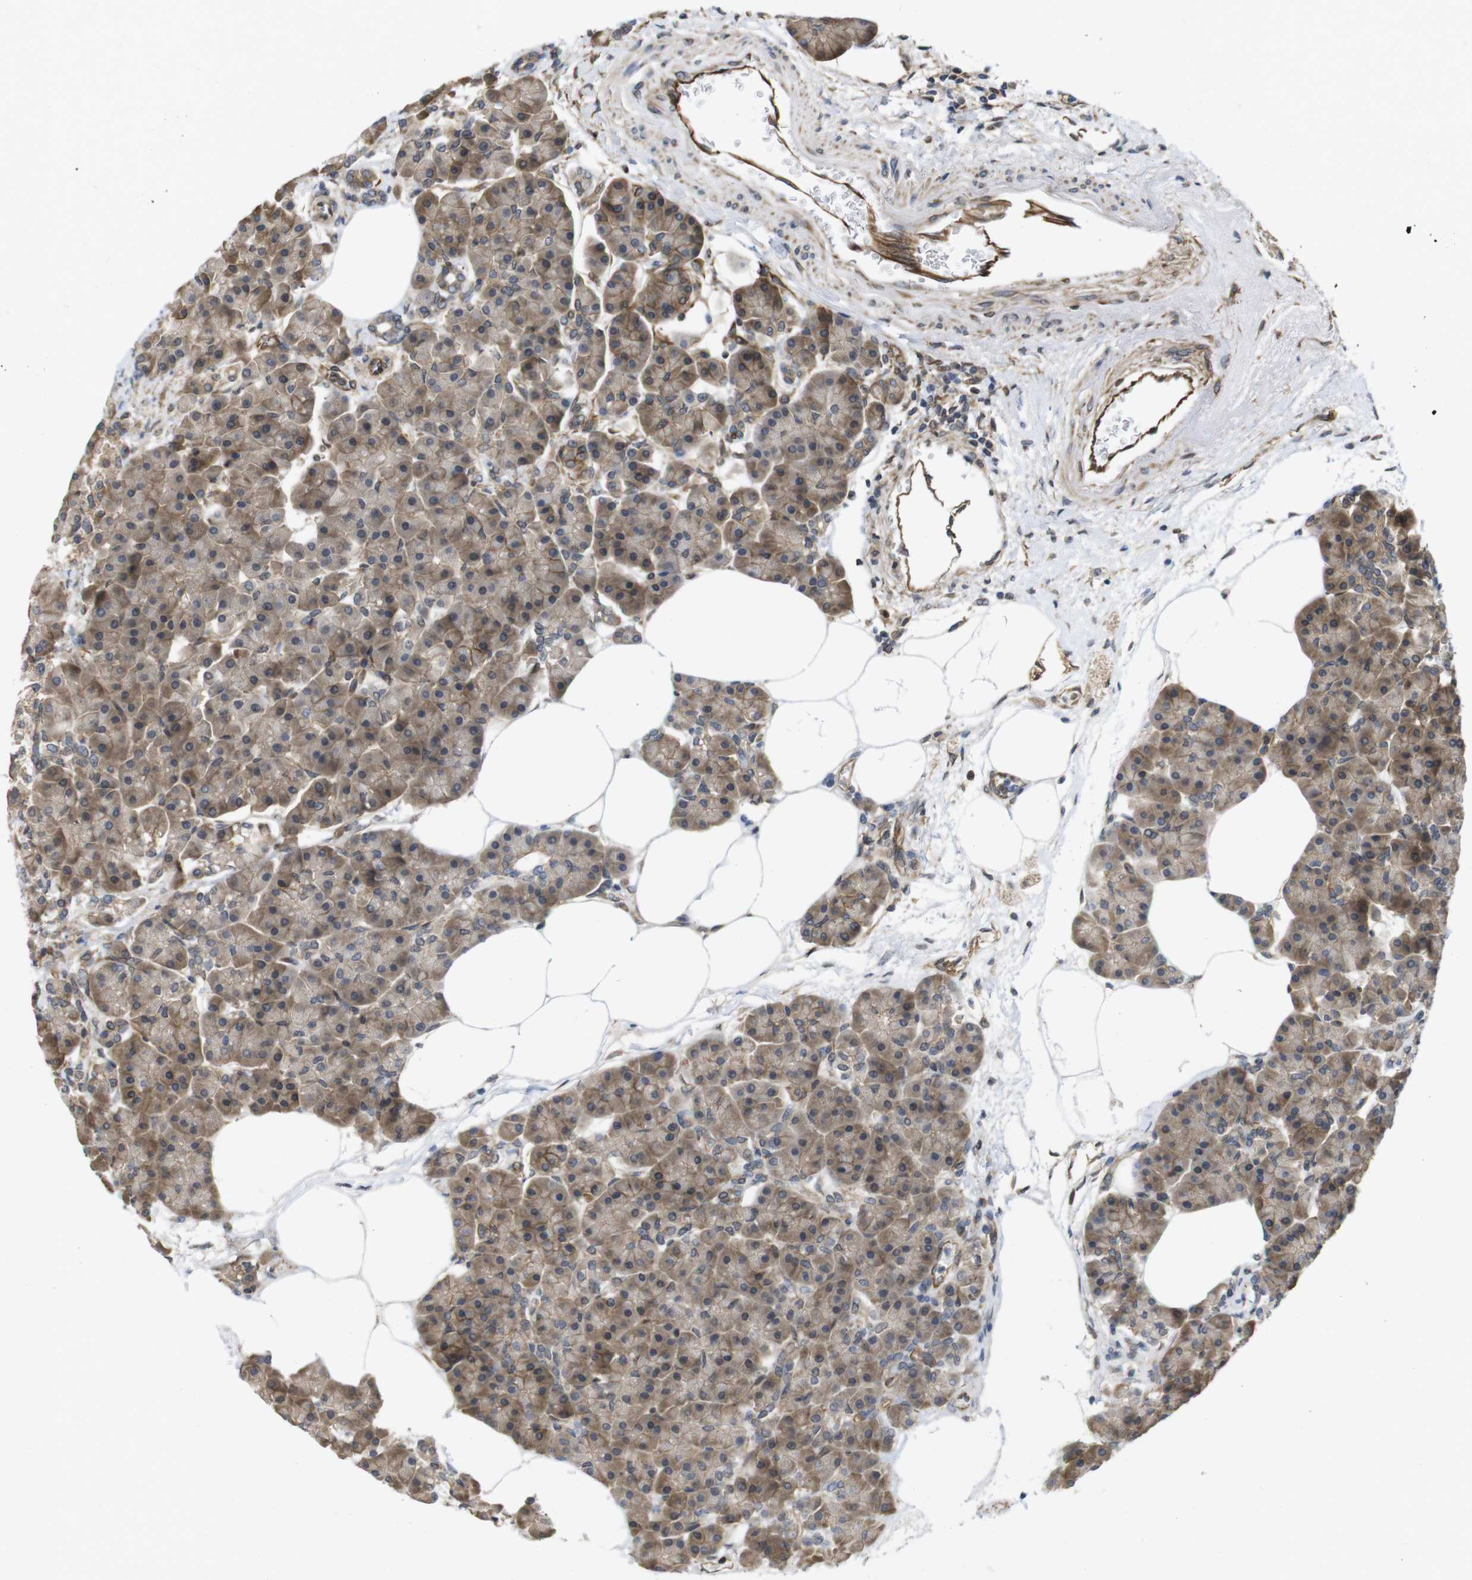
{"staining": {"intensity": "moderate", "quantity": ">75%", "location": "cytoplasmic/membranous"}, "tissue": "pancreas", "cell_type": "Exocrine glandular cells", "image_type": "normal", "snomed": [{"axis": "morphology", "description": "Normal tissue, NOS"}, {"axis": "topography", "description": "Pancreas"}], "caption": "Brown immunohistochemical staining in normal human pancreas demonstrates moderate cytoplasmic/membranous staining in approximately >75% of exocrine glandular cells. (DAB IHC with brightfield microscopy, high magnification).", "gene": "ZDHHC5", "patient": {"sex": "female", "age": 70}}